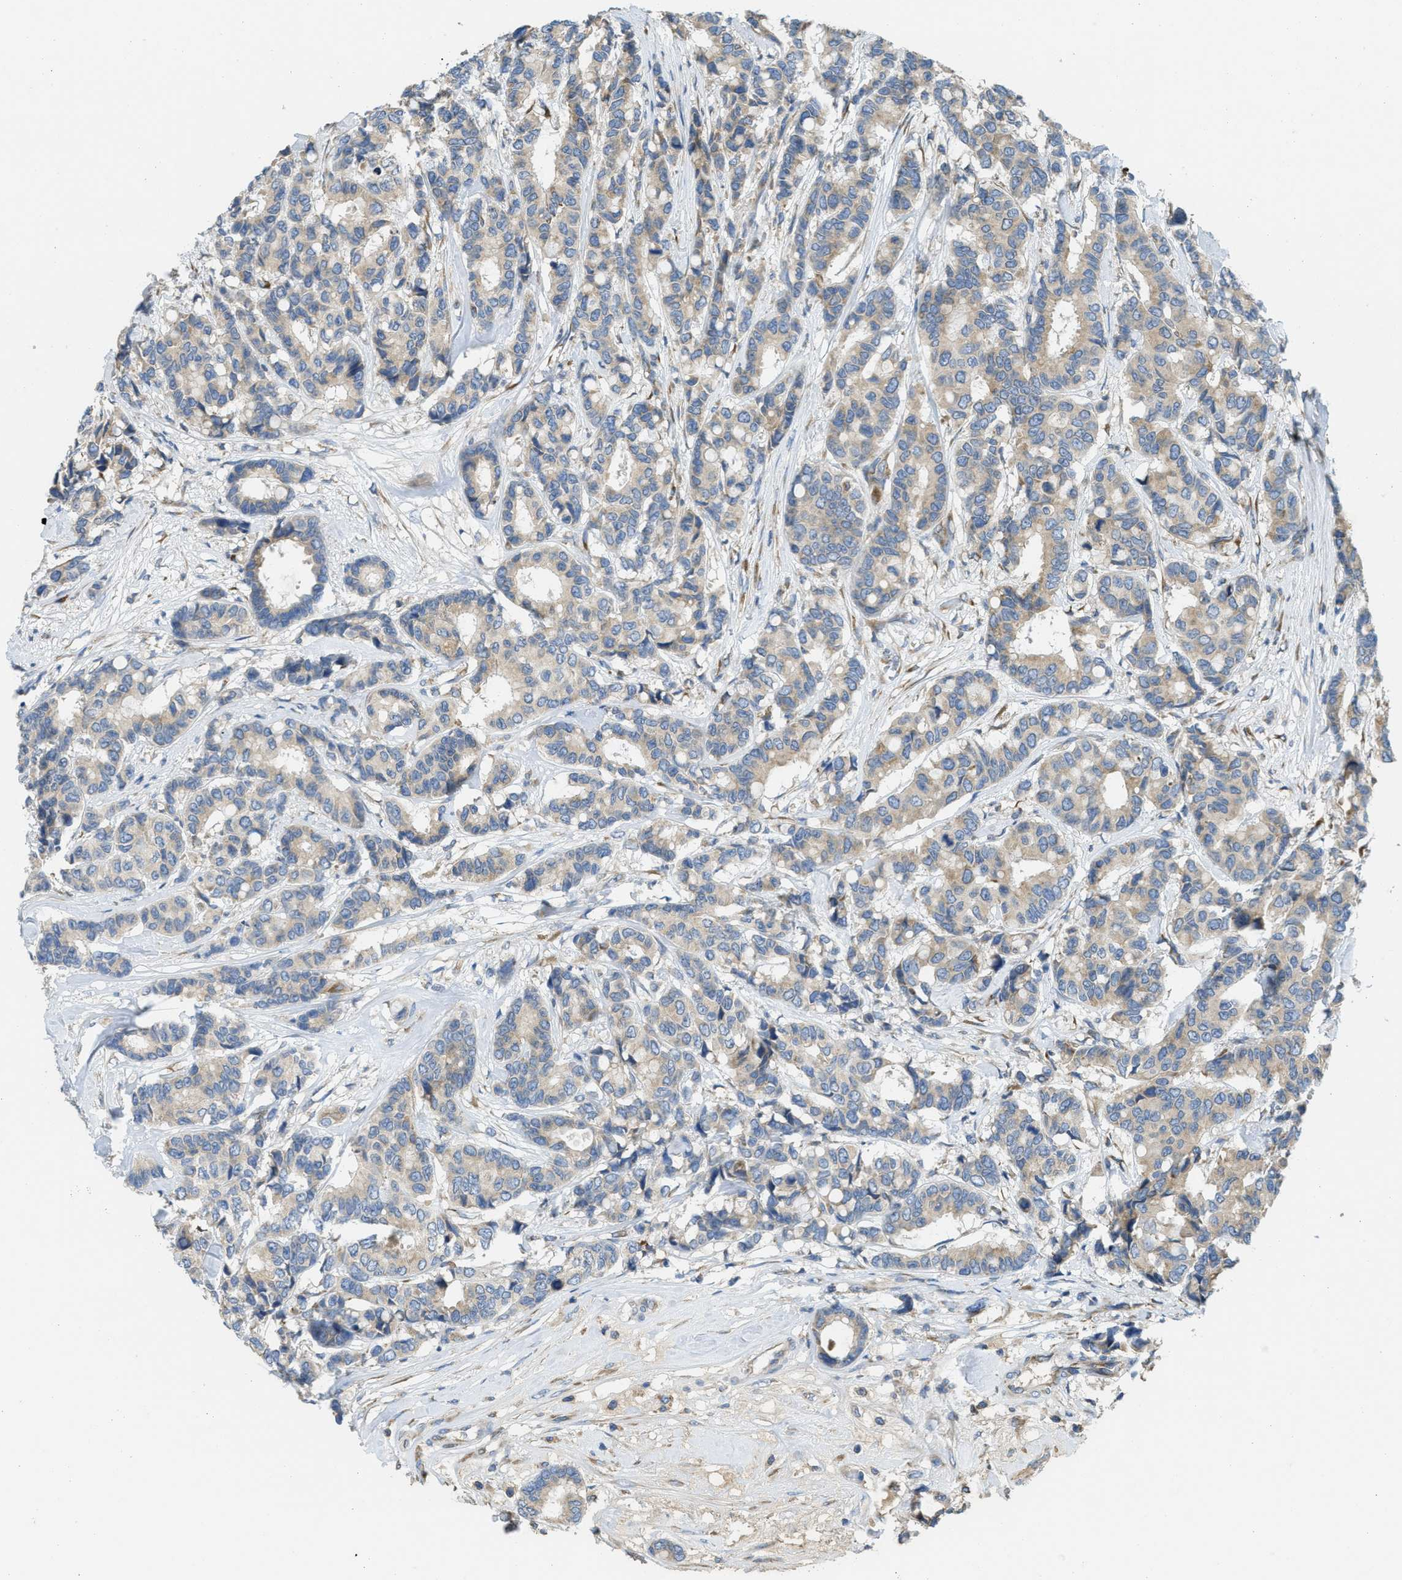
{"staining": {"intensity": "weak", "quantity": "25%-75%", "location": "cytoplasmic/membranous"}, "tissue": "breast cancer", "cell_type": "Tumor cells", "image_type": "cancer", "snomed": [{"axis": "morphology", "description": "Duct carcinoma"}, {"axis": "topography", "description": "Breast"}], "caption": "Brown immunohistochemical staining in breast intraductal carcinoma demonstrates weak cytoplasmic/membranous positivity in about 25%-75% of tumor cells.", "gene": "SSR1", "patient": {"sex": "female", "age": 87}}